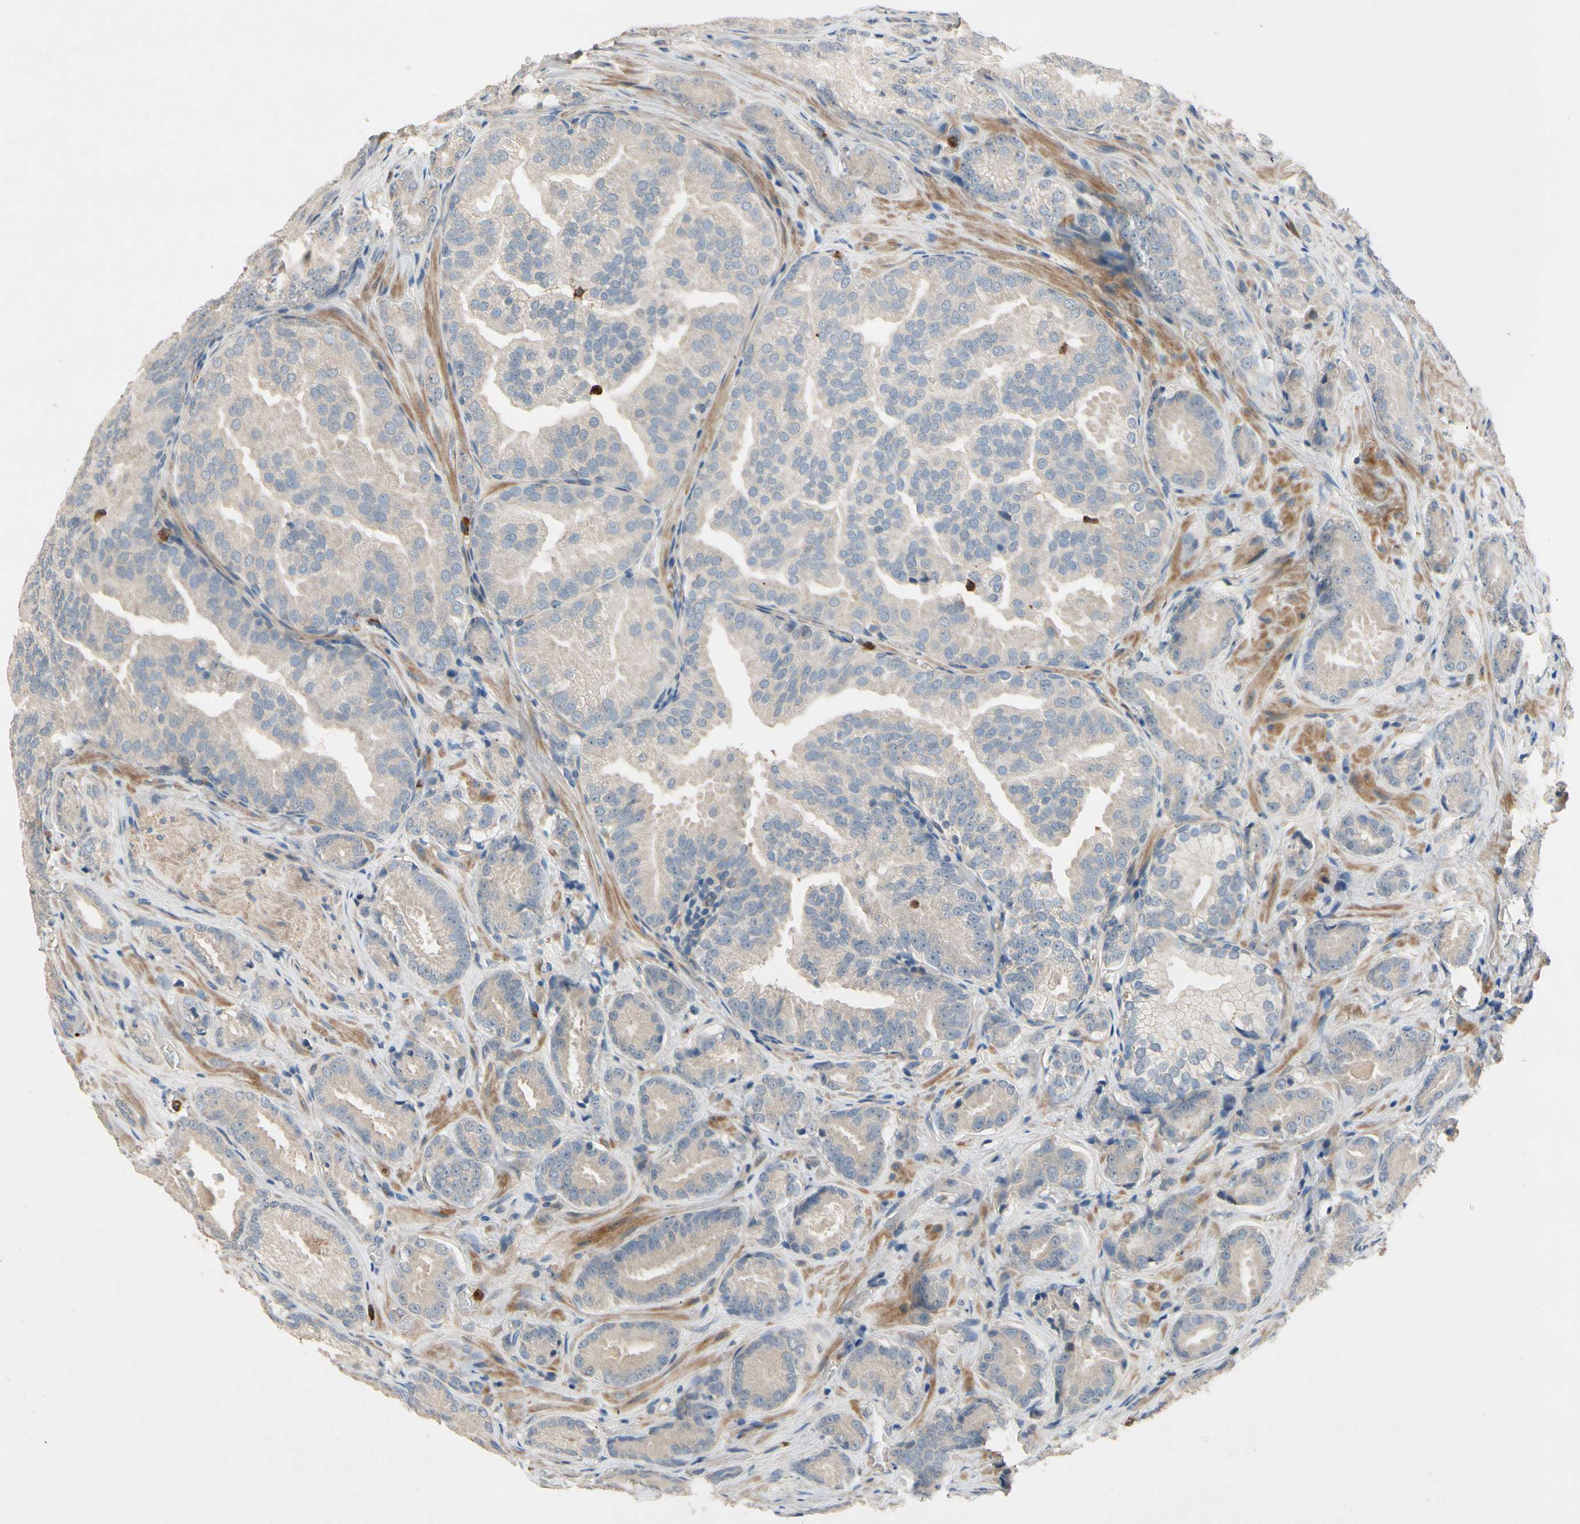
{"staining": {"intensity": "weak", "quantity": ">75%", "location": "cytoplasmic/membranous"}, "tissue": "prostate cancer", "cell_type": "Tumor cells", "image_type": "cancer", "snomed": [{"axis": "morphology", "description": "Adenocarcinoma, High grade"}, {"axis": "topography", "description": "Prostate"}], "caption": "IHC of prostate cancer (high-grade adenocarcinoma) demonstrates low levels of weak cytoplasmic/membranous positivity in about >75% of tumor cells.", "gene": "SIGLEC5", "patient": {"sex": "male", "age": 64}}